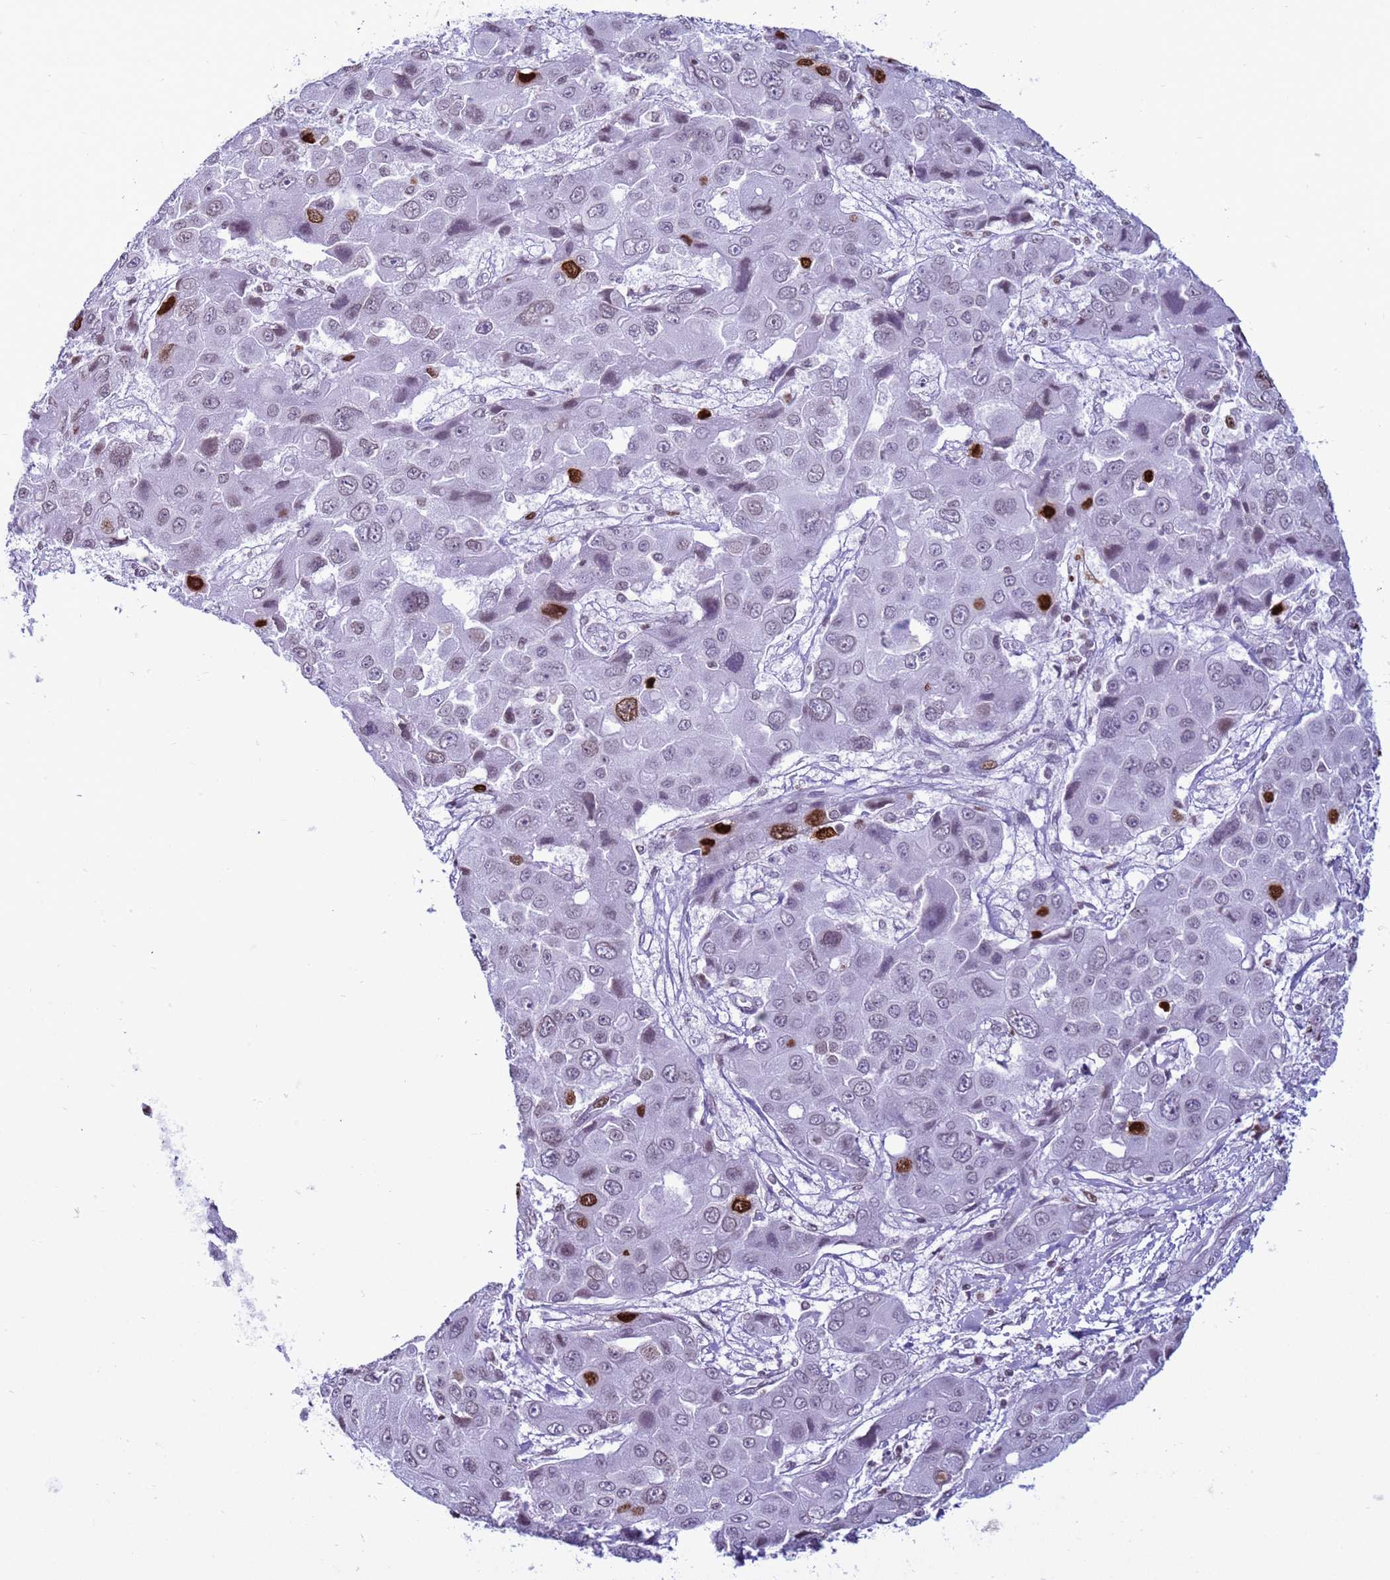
{"staining": {"intensity": "strong", "quantity": "<25%", "location": "nuclear"}, "tissue": "liver cancer", "cell_type": "Tumor cells", "image_type": "cancer", "snomed": [{"axis": "morphology", "description": "Cholangiocarcinoma"}, {"axis": "topography", "description": "Liver"}], "caption": "IHC micrograph of human liver cancer (cholangiocarcinoma) stained for a protein (brown), which displays medium levels of strong nuclear expression in approximately <25% of tumor cells.", "gene": "H4C8", "patient": {"sex": "male", "age": 67}}